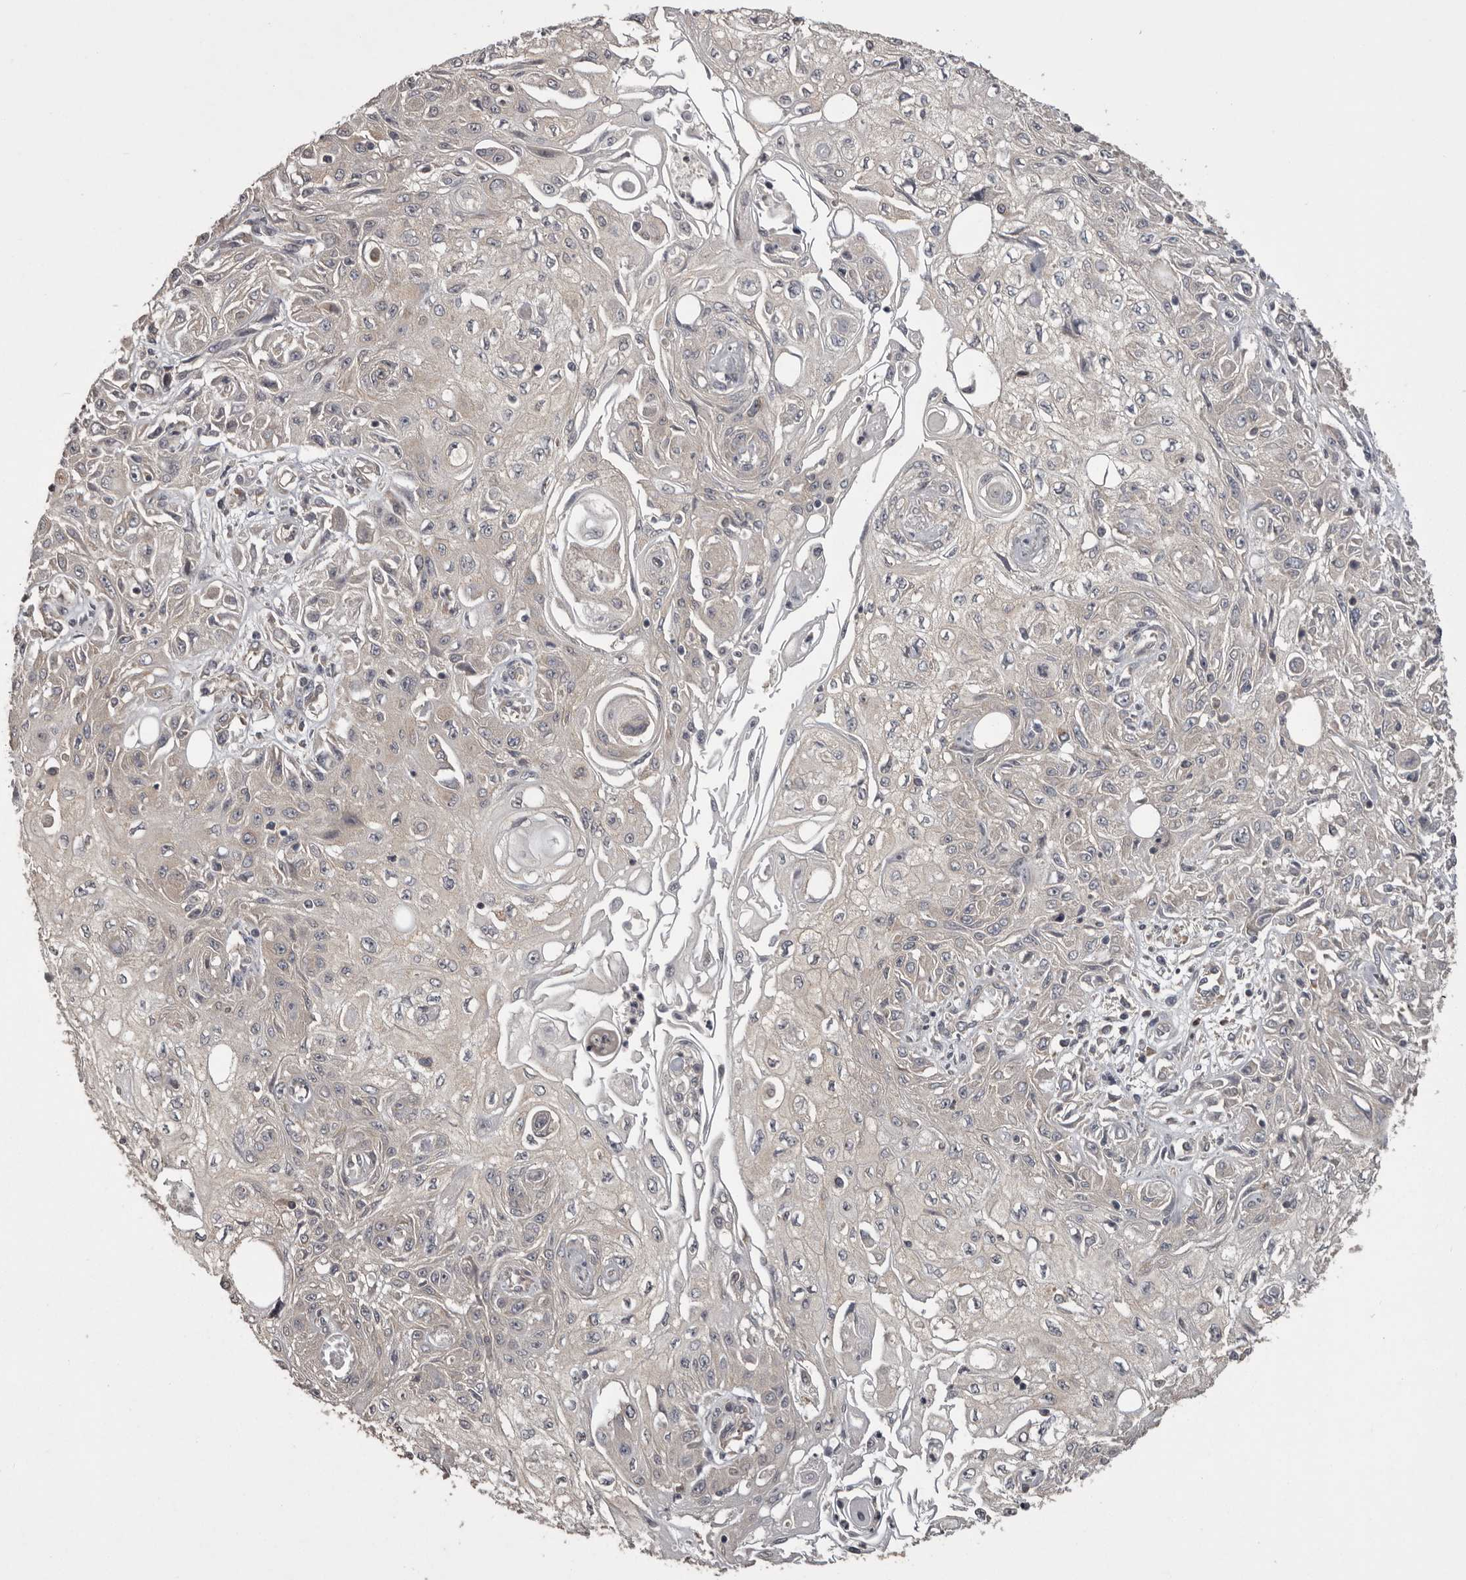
{"staining": {"intensity": "negative", "quantity": "none", "location": "none"}, "tissue": "skin cancer", "cell_type": "Tumor cells", "image_type": "cancer", "snomed": [{"axis": "morphology", "description": "Squamous cell carcinoma, NOS"}, {"axis": "morphology", "description": "Squamous cell carcinoma, metastatic, NOS"}, {"axis": "topography", "description": "Skin"}, {"axis": "topography", "description": "Lymph node"}], "caption": "IHC histopathology image of human metastatic squamous cell carcinoma (skin) stained for a protein (brown), which demonstrates no expression in tumor cells.", "gene": "DARS1", "patient": {"sex": "male", "age": 75}}